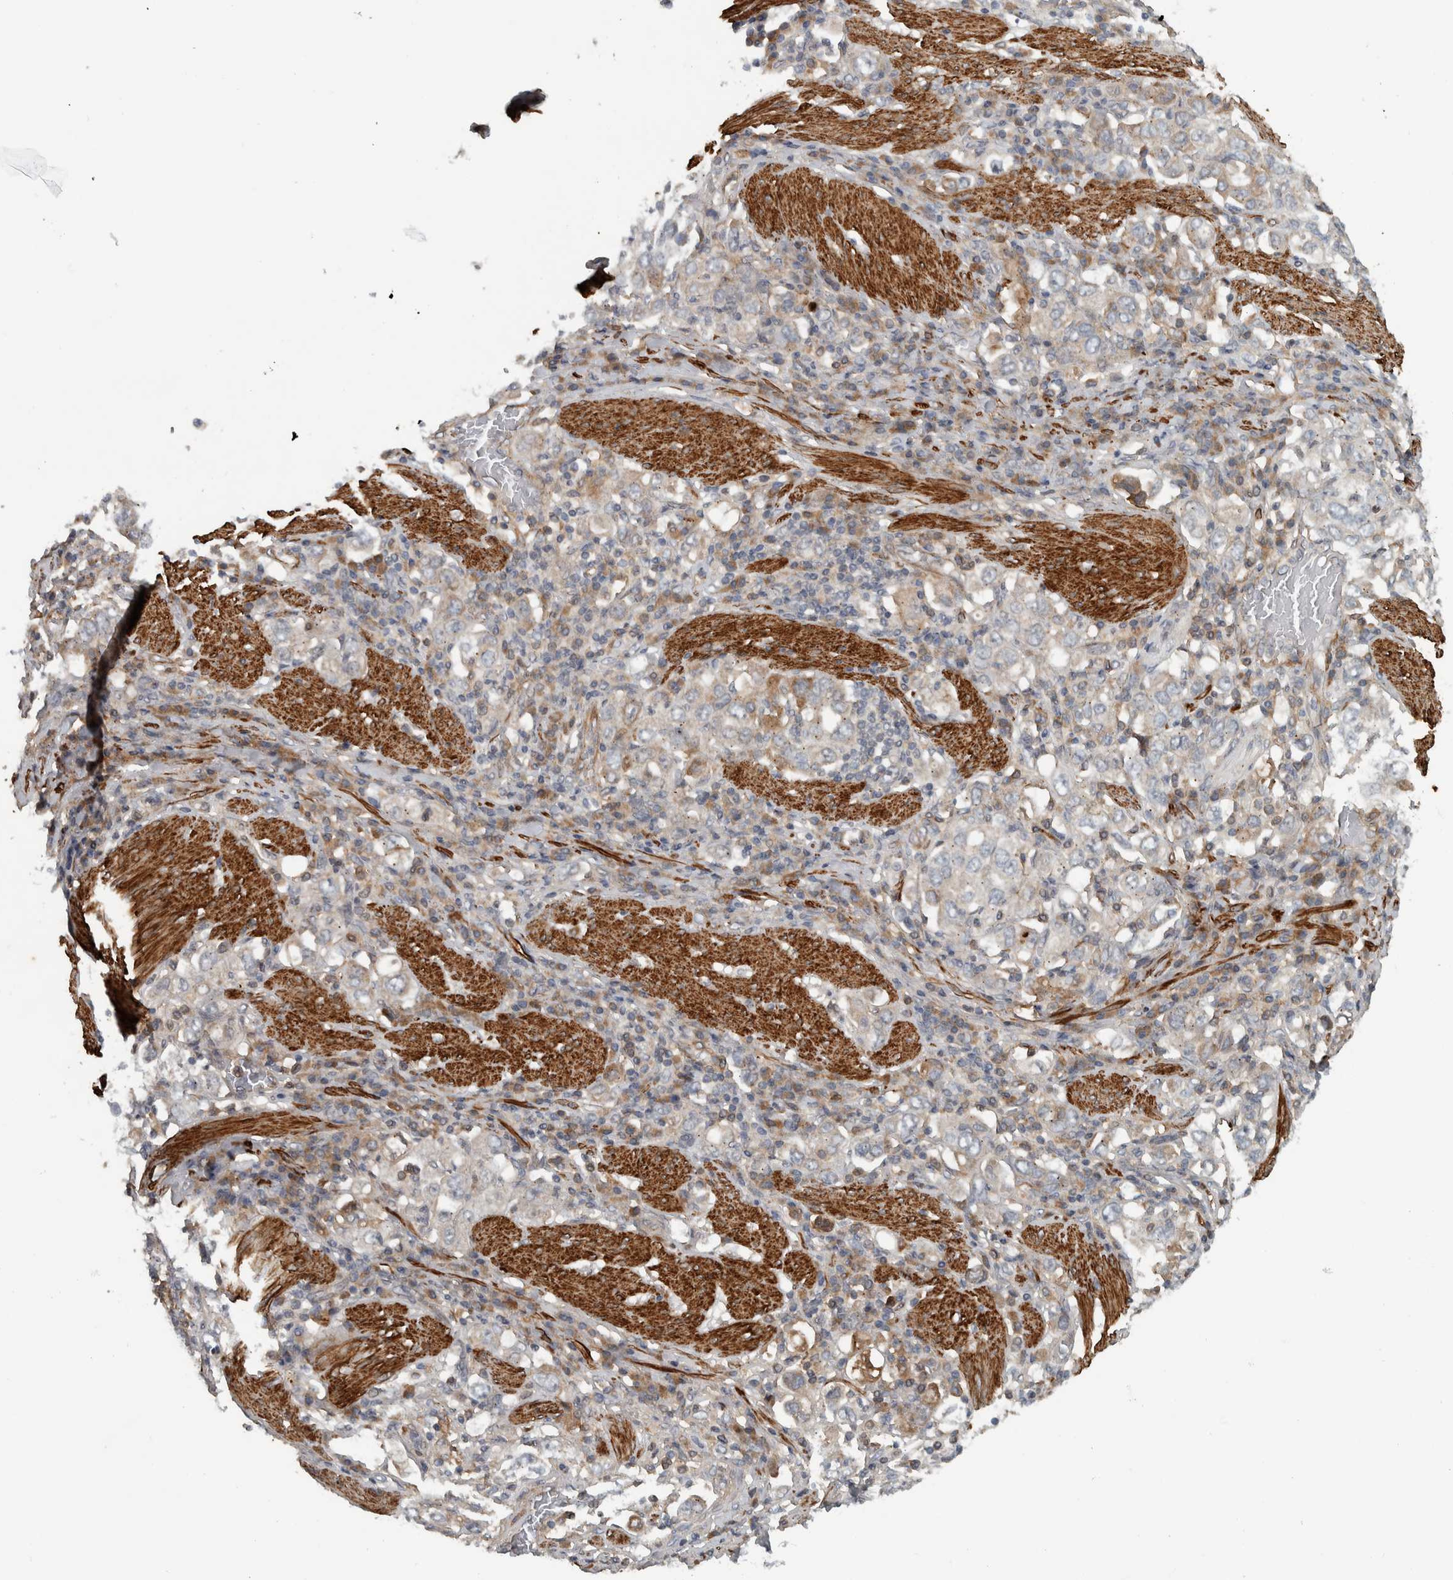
{"staining": {"intensity": "moderate", "quantity": "25%-75%", "location": "cytoplasmic/membranous"}, "tissue": "stomach cancer", "cell_type": "Tumor cells", "image_type": "cancer", "snomed": [{"axis": "morphology", "description": "Adenocarcinoma, NOS"}, {"axis": "topography", "description": "Stomach, upper"}], "caption": "This micrograph displays IHC staining of human stomach adenocarcinoma, with medium moderate cytoplasmic/membranous expression in about 25%-75% of tumor cells.", "gene": "LBHD1", "patient": {"sex": "male", "age": 62}}